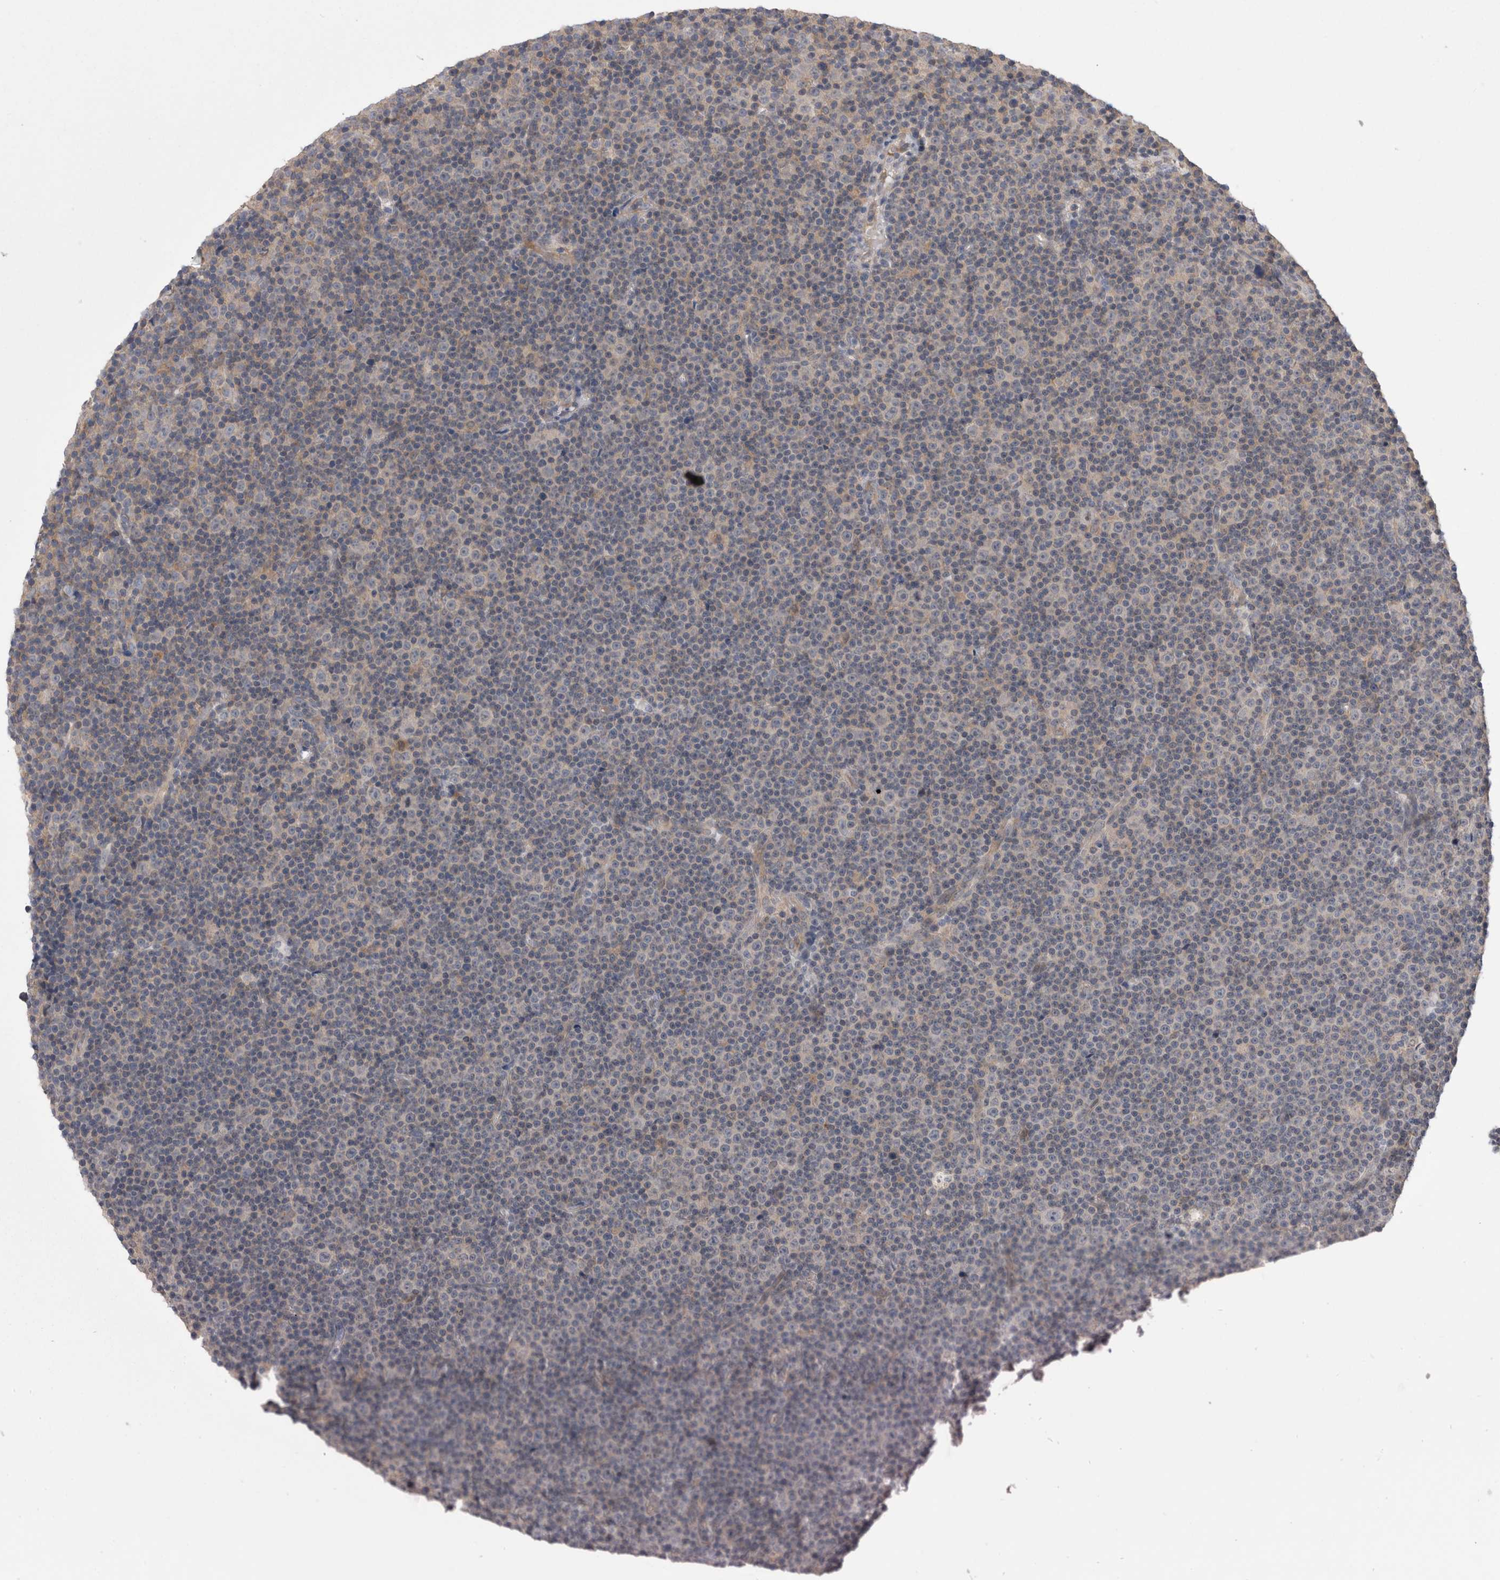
{"staining": {"intensity": "weak", "quantity": "<25%", "location": "cytoplasmic/membranous"}, "tissue": "lymphoma", "cell_type": "Tumor cells", "image_type": "cancer", "snomed": [{"axis": "morphology", "description": "Malignant lymphoma, non-Hodgkin's type, Low grade"}, {"axis": "topography", "description": "Lymph node"}], "caption": "High magnification brightfield microscopy of low-grade malignant lymphoma, non-Hodgkin's type stained with DAB (brown) and counterstained with hematoxylin (blue): tumor cells show no significant staining. (Brightfield microscopy of DAB (3,3'-diaminobenzidine) immunohistochemistry (IHC) at high magnification).", "gene": "DCTN6", "patient": {"sex": "female", "age": 67}}